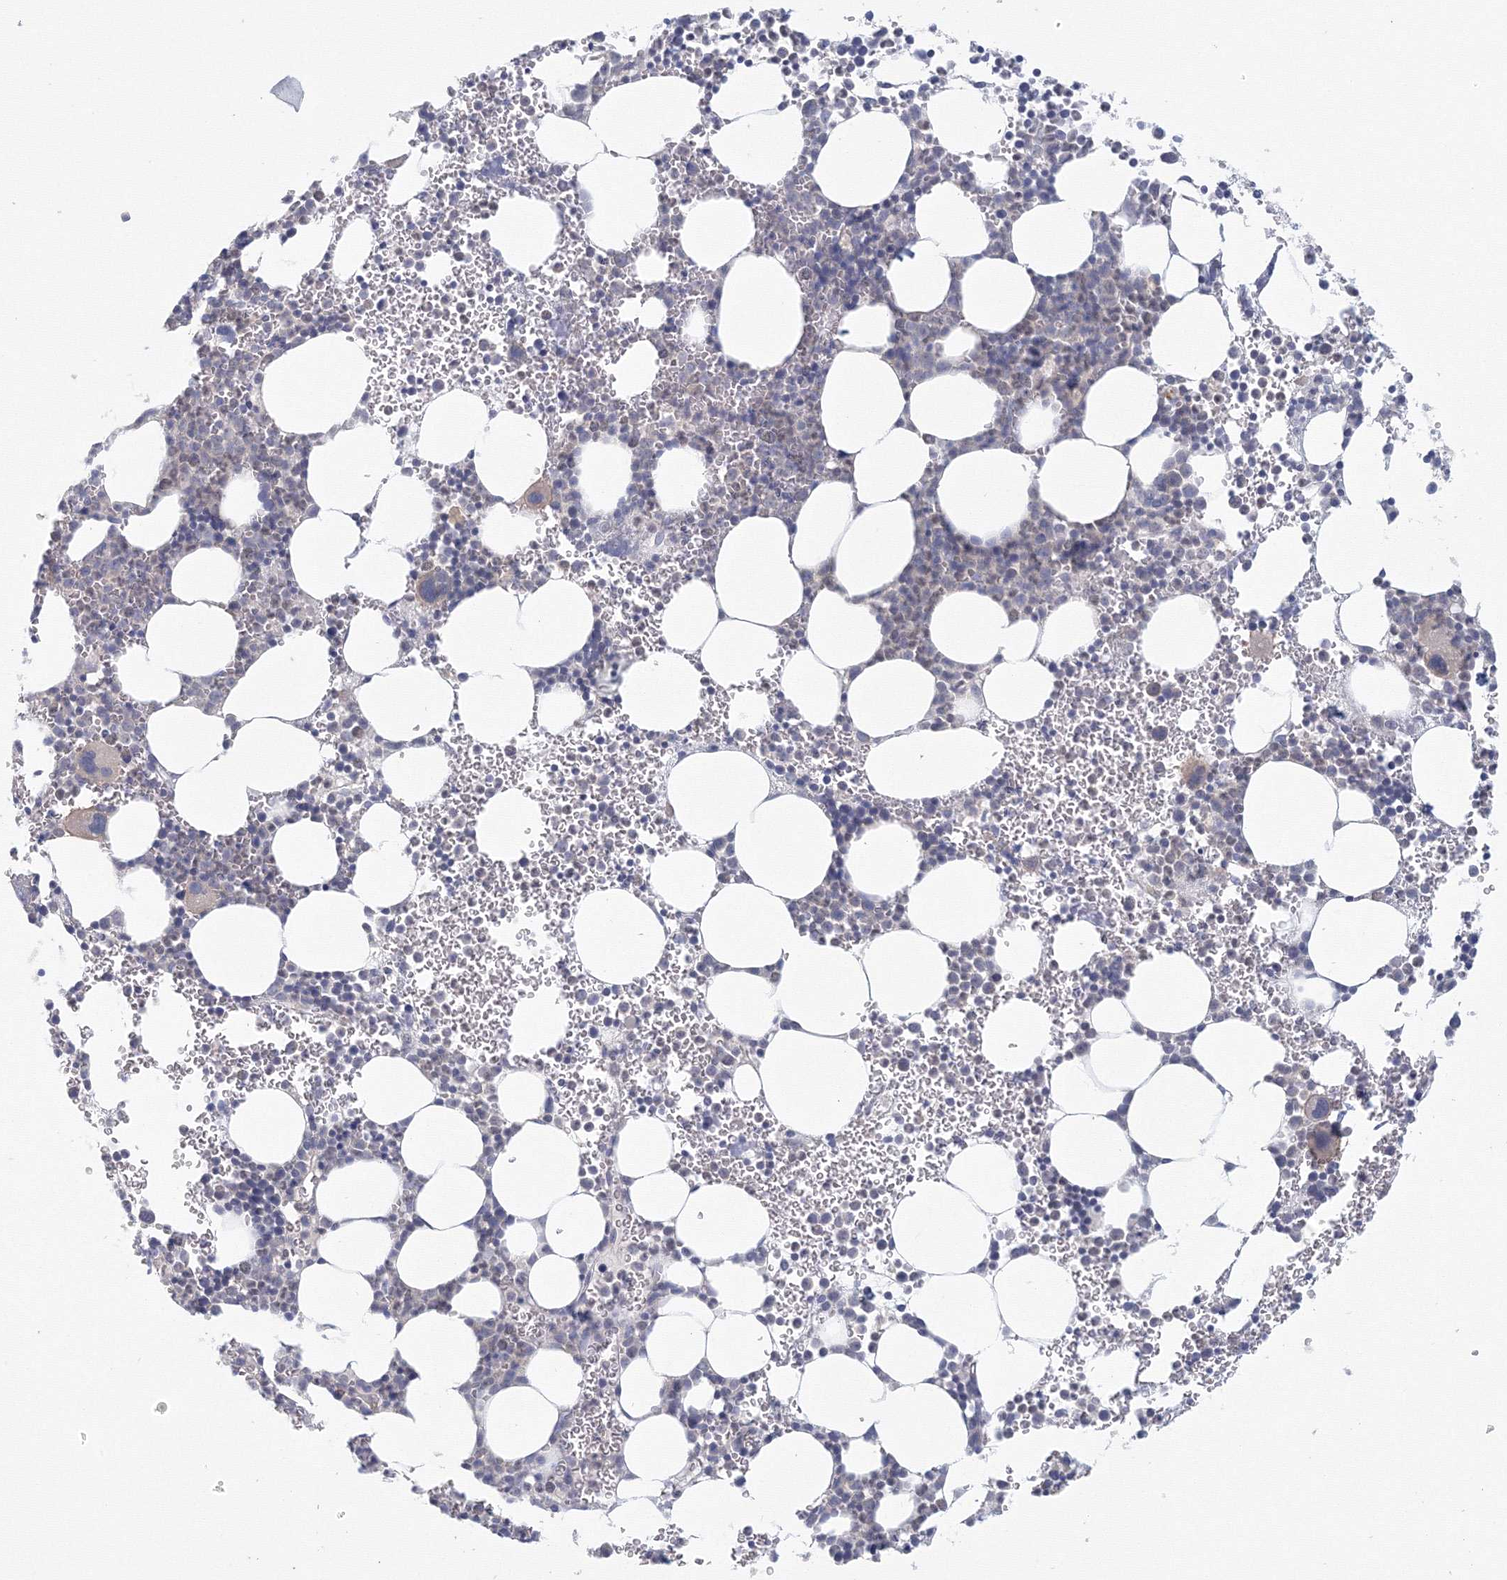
{"staining": {"intensity": "negative", "quantity": "none", "location": "none"}, "tissue": "bone marrow", "cell_type": "Hematopoietic cells", "image_type": "normal", "snomed": [{"axis": "morphology", "description": "Normal tissue, NOS"}, {"axis": "topography", "description": "Bone marrow"}], "caption": "Bone marrow was stained to show a protein in brown. There is no significant expression in hematopoietic cells. Brightfield microscopy of IHC stained with DAB (brown) and hematoxylin (blue), captured at high magnification.", "gene": "TACC2", "patient": {"sex": "female", "age": 78}}